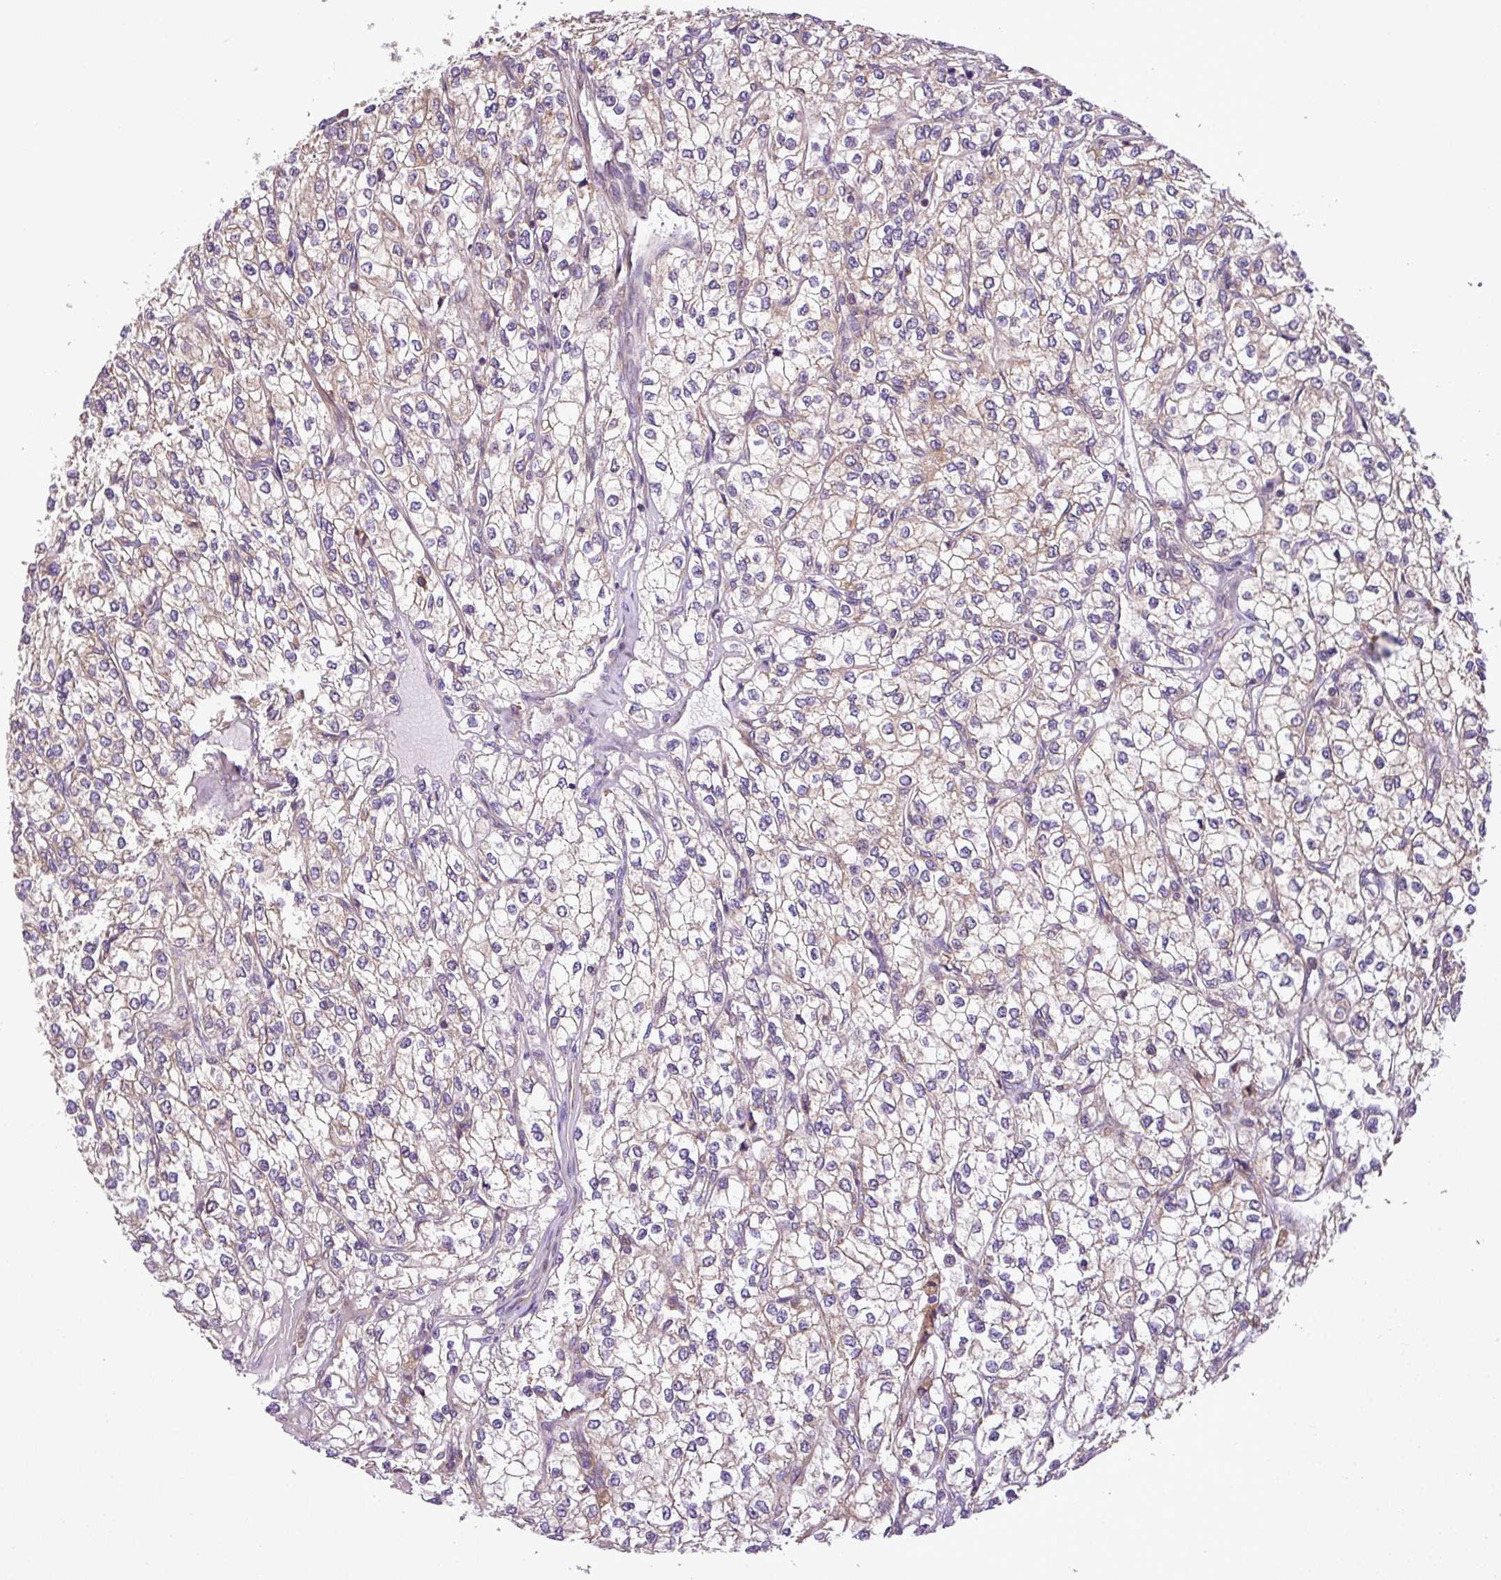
{"staining": {"intensity": "weak", "quantity": "<25%", "location": "cytoplasmic/membranous"}, "tissue": "renal cancer", "cell_type": "Tumor cells", "image_type": "cancer", "snomed": [{"axis": "morphology", "description": "Adenocarcinoma, NOS"}, {"axis": "topography", "description": "Kidney"}], "caption": "Immunohistochemical staining of human renal adenocarcinoma displays no significant expression in tumor cells. (DAB immunohistochemistry (IHC) visualized using brightfield microscopy, high magnification).", "gene": "DLGAP4", "patient": {"sex": "male", "age": 80}}